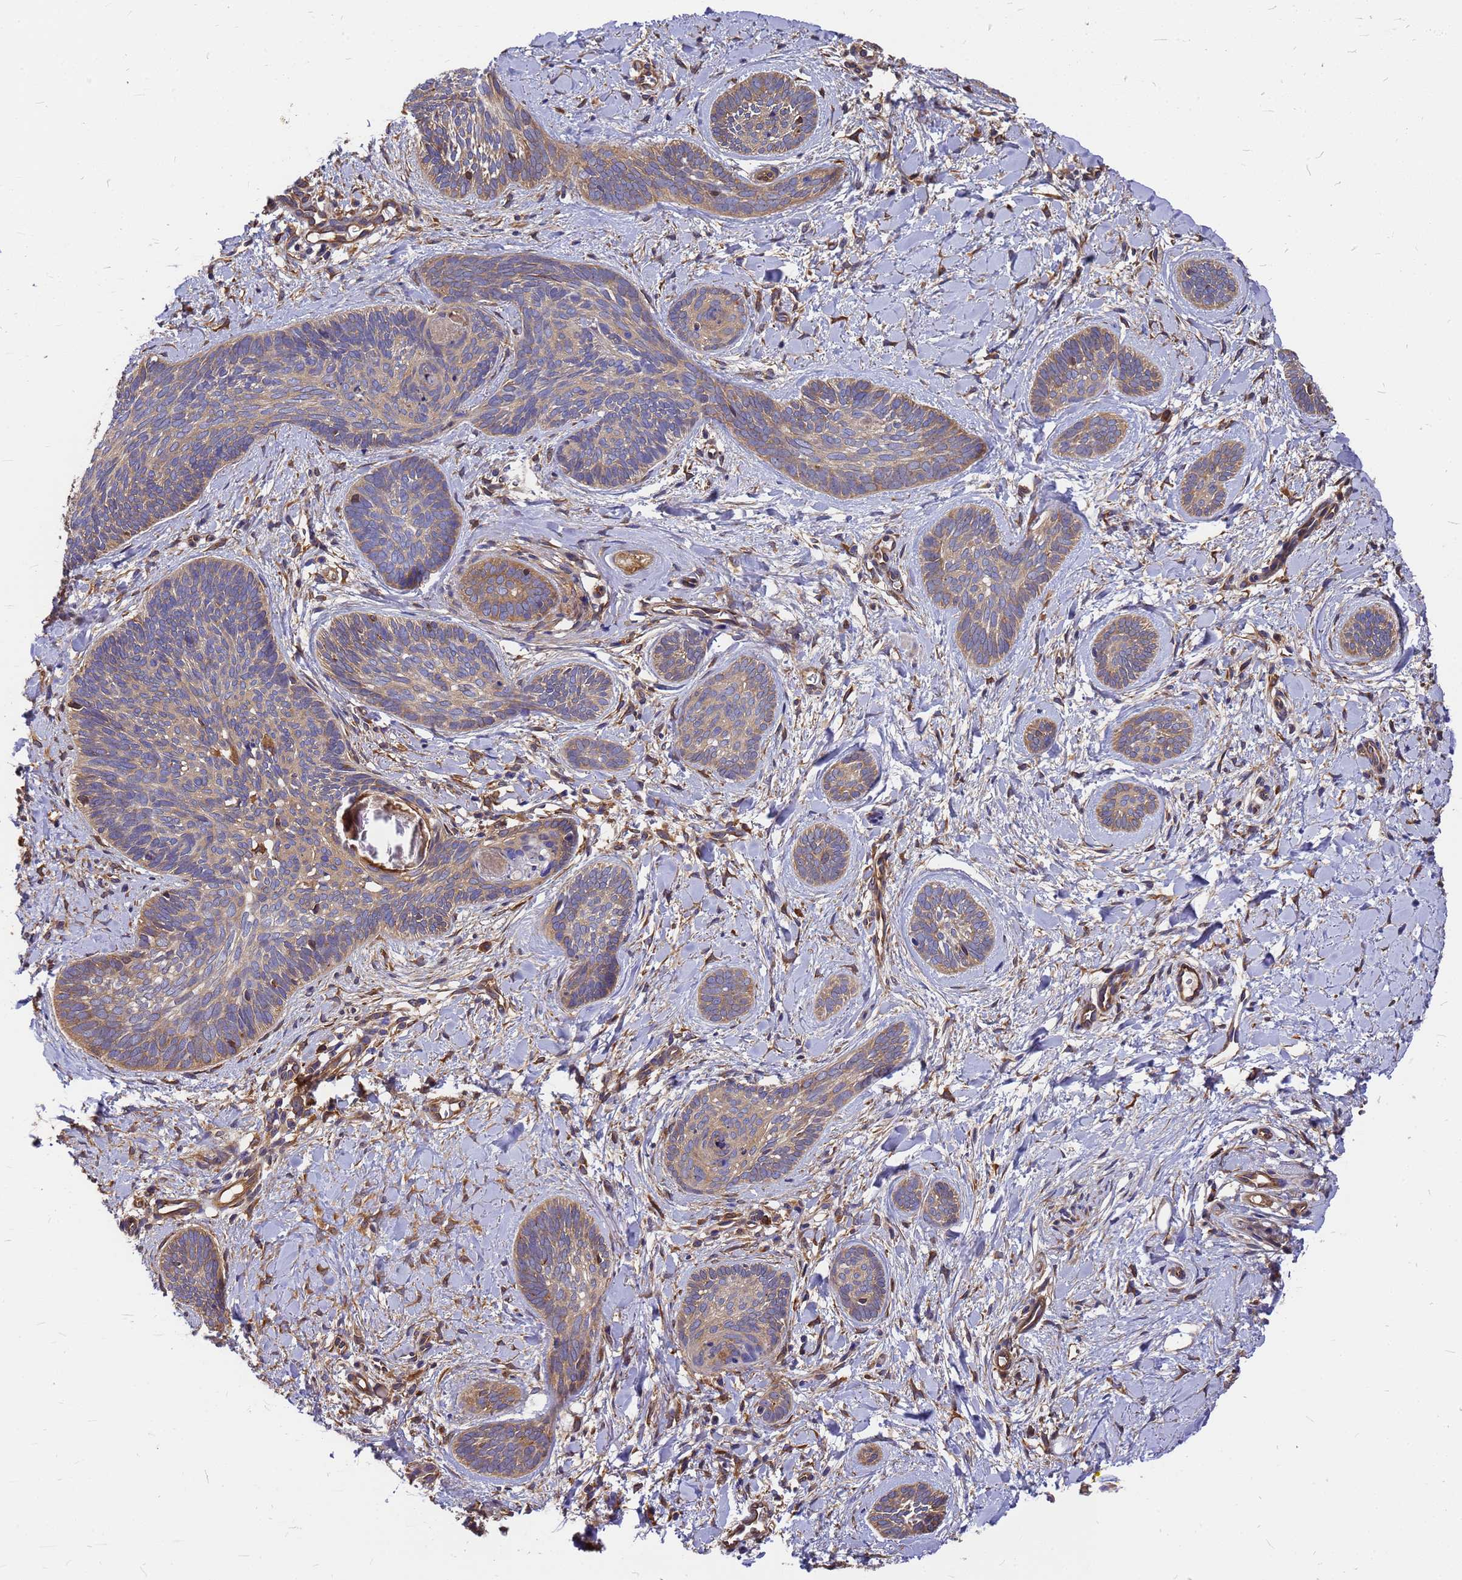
{"staining": {"intensity": "weak", "quantity": "25%-75%", "location": "cytoplasmic/membranous"}, "tissue": "skin cancer", "cell_type": "Tumor cells", "image_type": "cancer", "snomed": [{"axis": "morphology", "description": "Basal cell carcinoma"}, {"axis": "topography", "description": "Skin"}], "caption": "Human basal cell carcinoma (skin) stained for a protein (brown) shows weak cytoplasmic/membranous positive staining in approximately 25%-75% of tumor cells.", "gene": "GID4", "patient": {"sex": "female", "age": 81}}